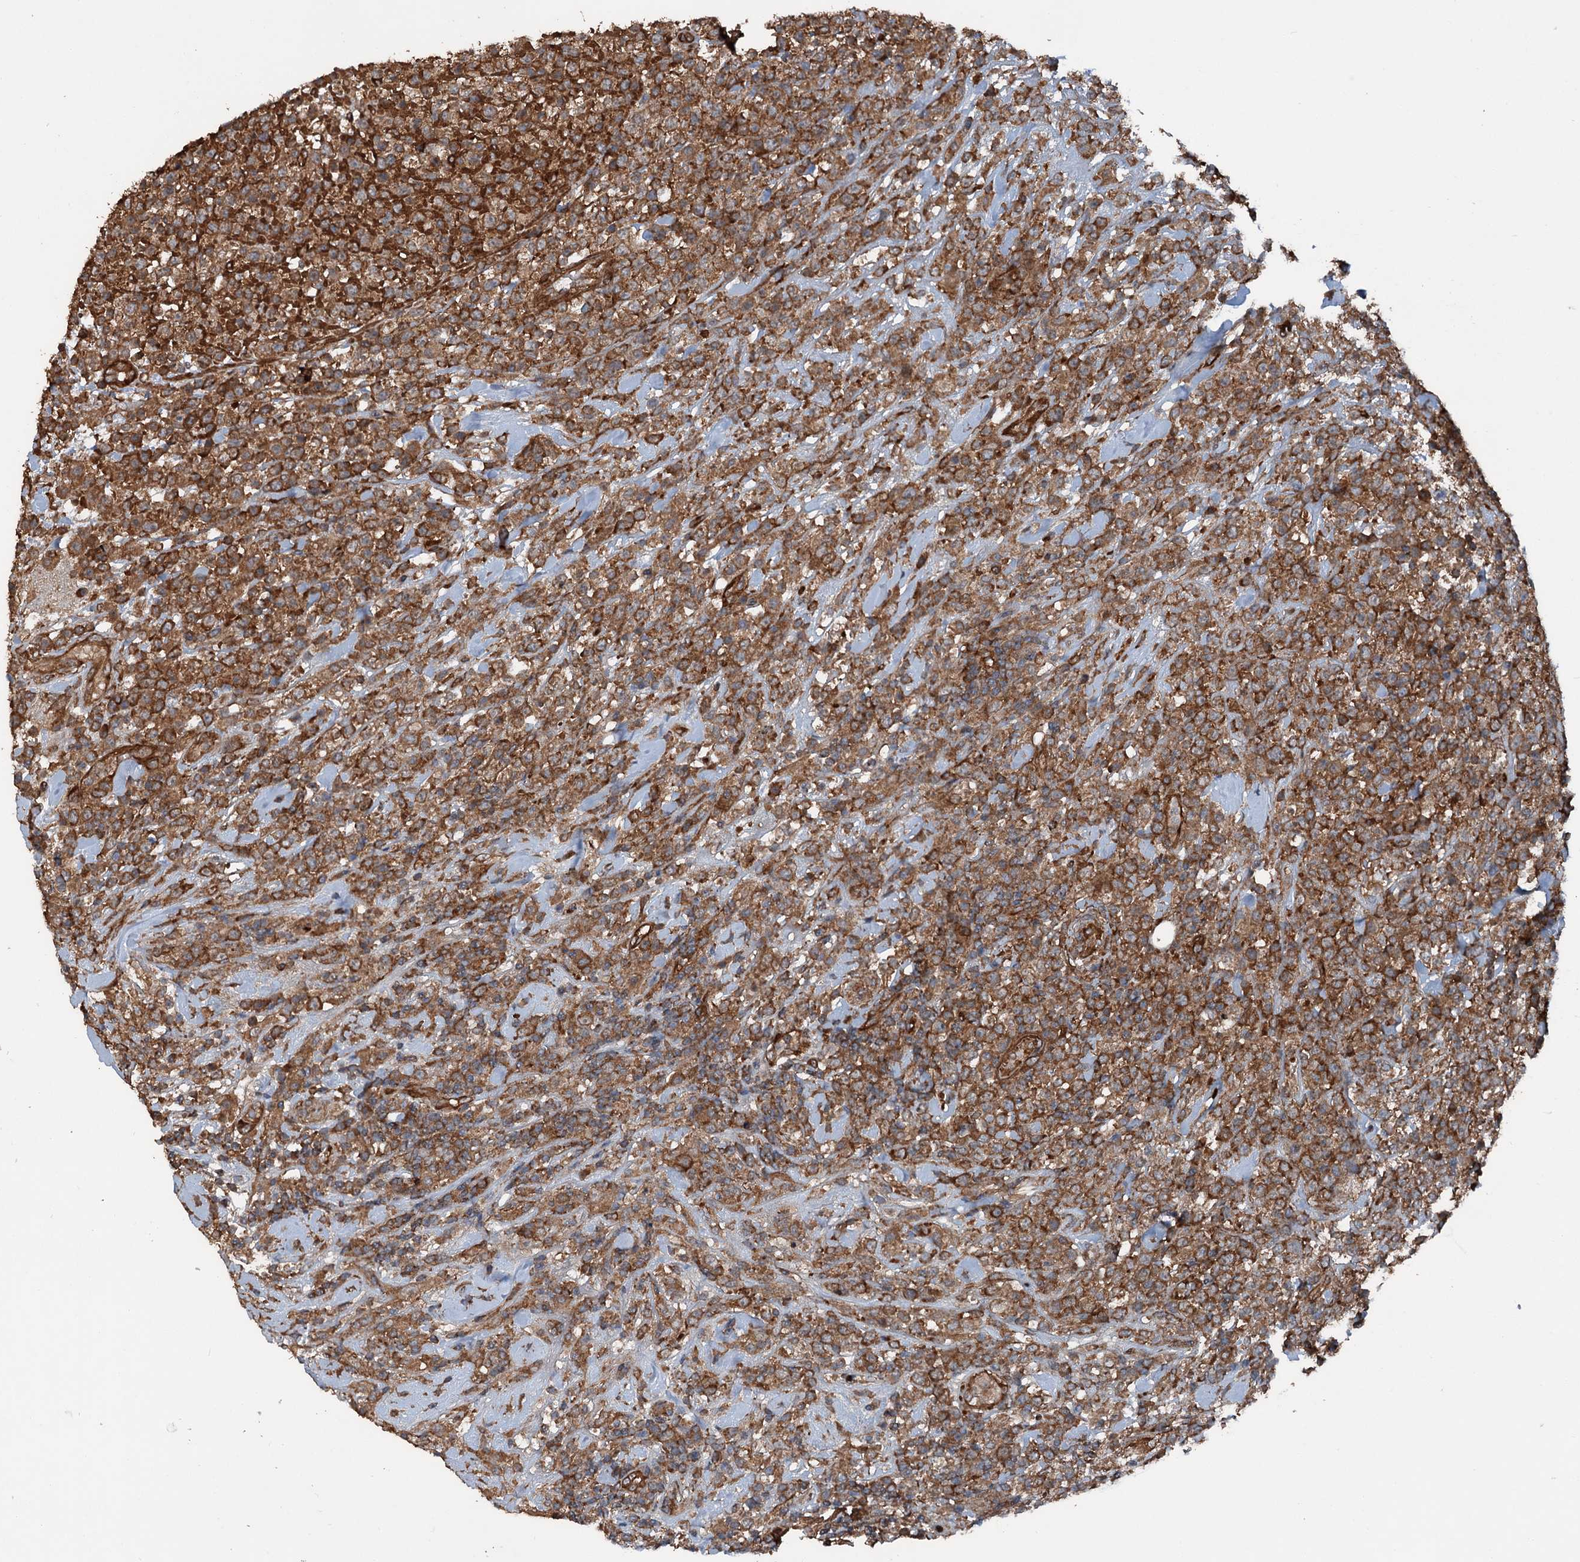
{"staining": {"intensity": "strong", "quantity": ">75%", "location": "cytoplasmic/membranous"}, "tissue": "lymphoma", "cell_type": "Tumor cells", "image_type": "cancer", "snomed": [{"axis": "morphology", "description": "Malignant lymphoma, non-Hodgkin's type, High grade"}, {"axis": "topography", "description": "Colon"}], "caption": "Immunohistochemical staining of malignant lymphoma, non-Hodgkin's type (high-grade) demonstrates strong cytoplasmic/membranous protein expression in about >75% of tumor cells.", "gene": "RNF214", "patient": {"sex": "female", "age": 53}}